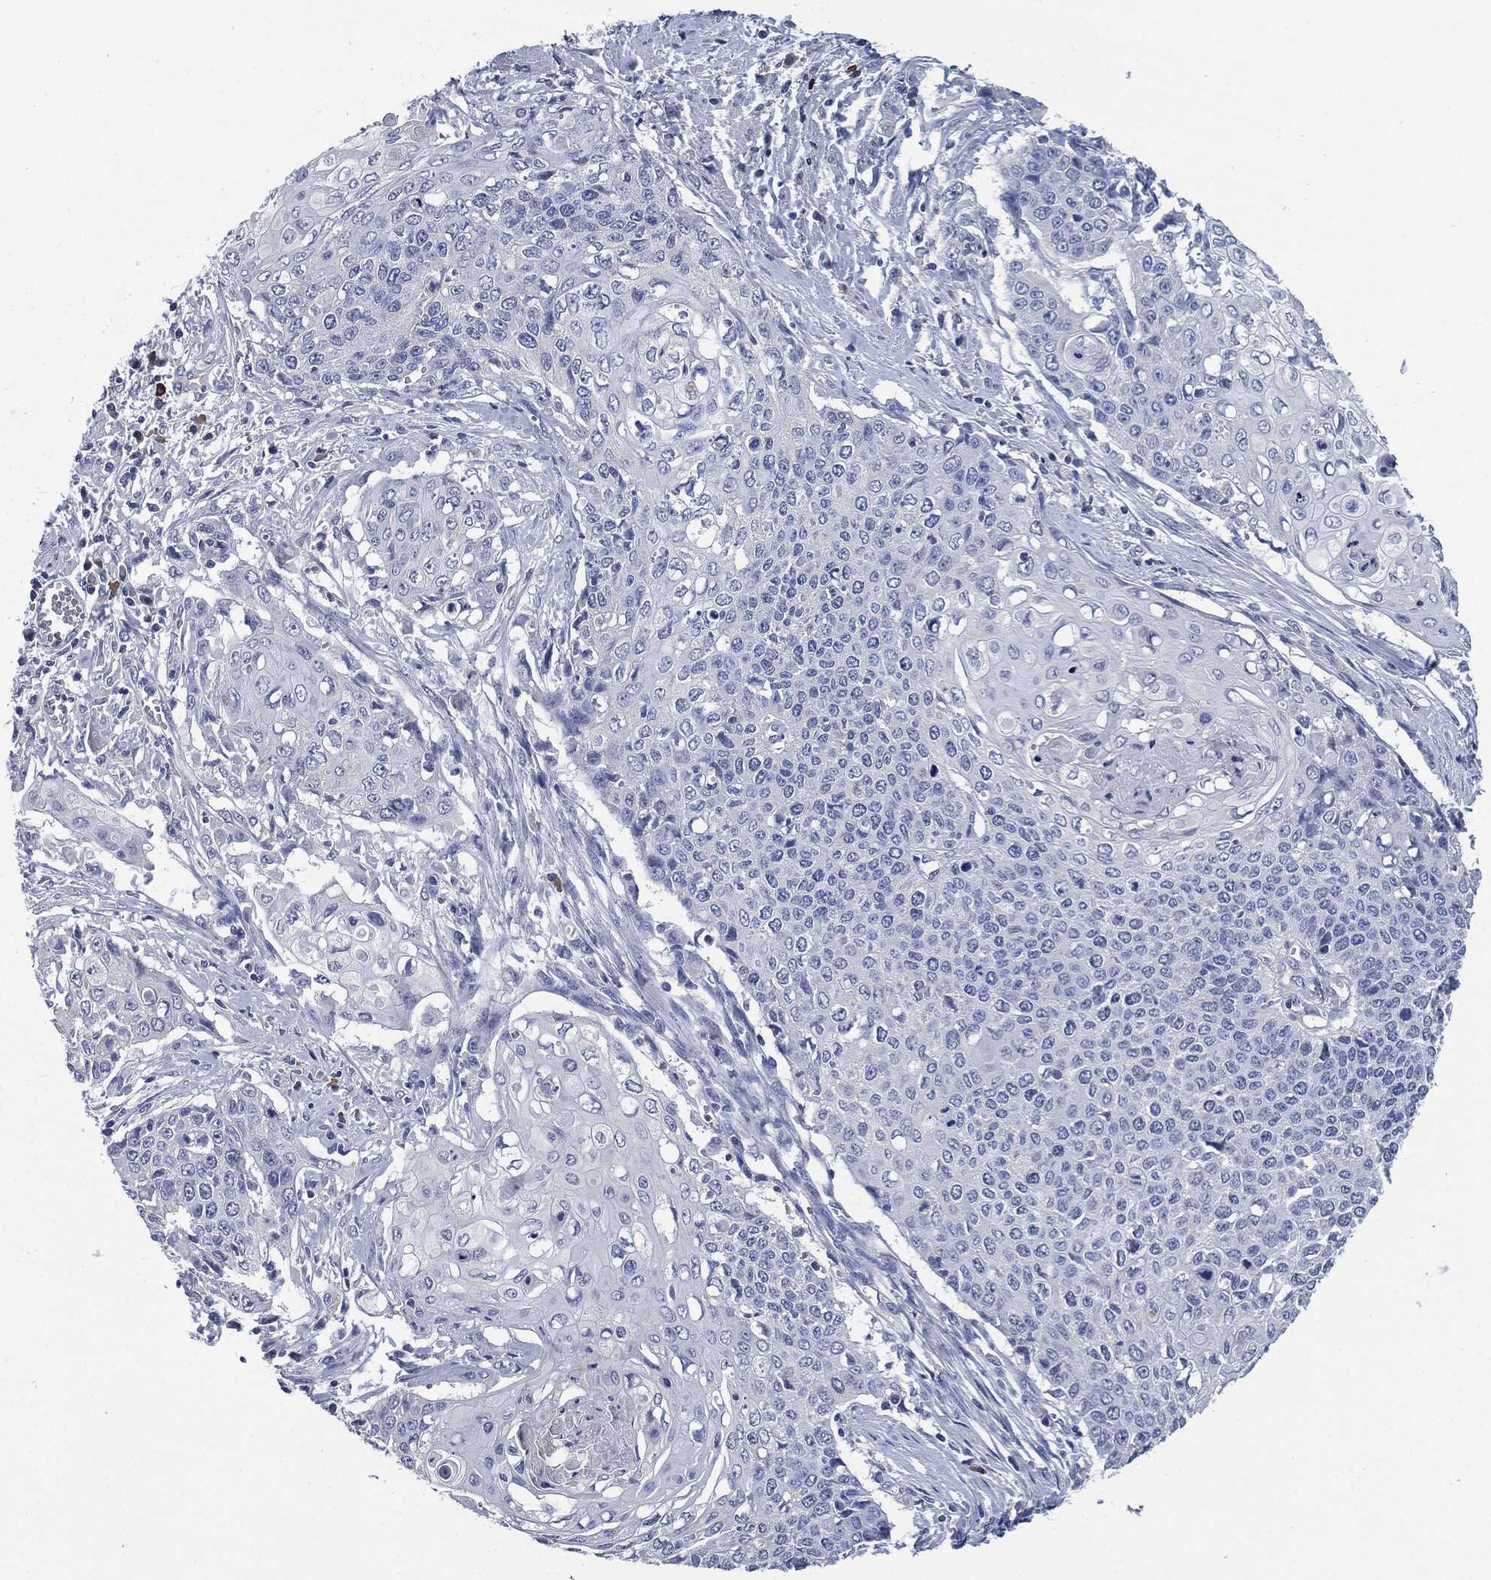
{"staining": {"intensity": "negative", "quantity": "none", "location": "none"}, "tissue": "cervical cancer", "cell_type": "Tumor cells", "image_type": "cancer", "snomed": [{"axis": "morphology", "description": "Squamous cell carcinoma, NOS"}, {"axis": "topography", "description": "Cervix"}], "caption": "IHC photomicrograph of neoplastic tissue: cervical squamous cell carcinoma stained with DAB shows no significant protein staining in tumor cells.", "gene": "CD27", "patient": {"sex": "female", "age": 39}}